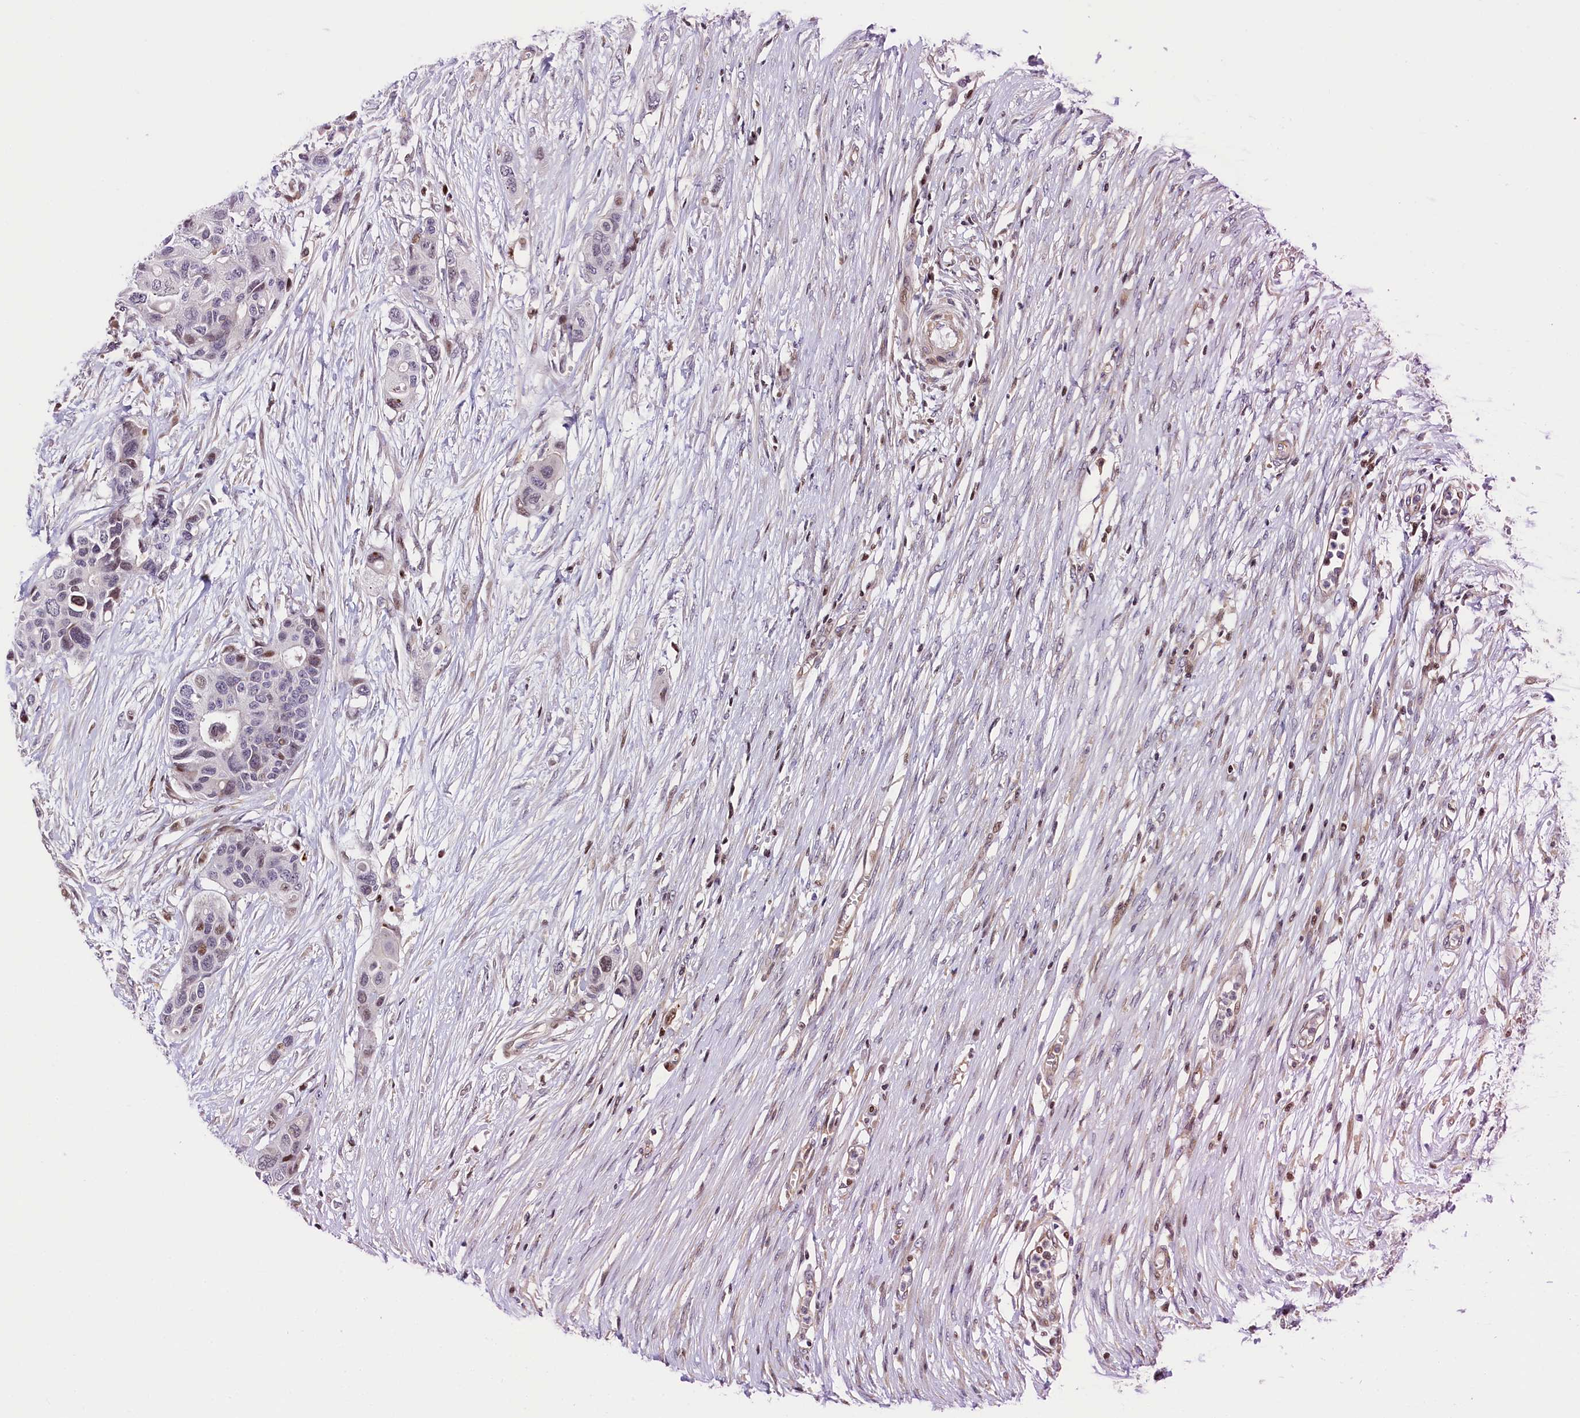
{"staining": {"intensity": "moderate", "quantity": "<25%", "location": "nuclear"}, "tissue": "colorectal cancer", "cell_type": "Tumor cells", "image_type": "cancer", "snomed": [{"axis": "morphology", "description": "Adenocarcinoma, NOS"}, {"axis": "topography", "description": "Colon"}], "caption": "About <25% of tumor cells in human adenocarcinoma (colorectal) exhibit moderate nuclear protein expression as visualized by brown immunohistochemical staining.", "gene": "TGDS", "patient": {"sex": "male", "age": 77}}